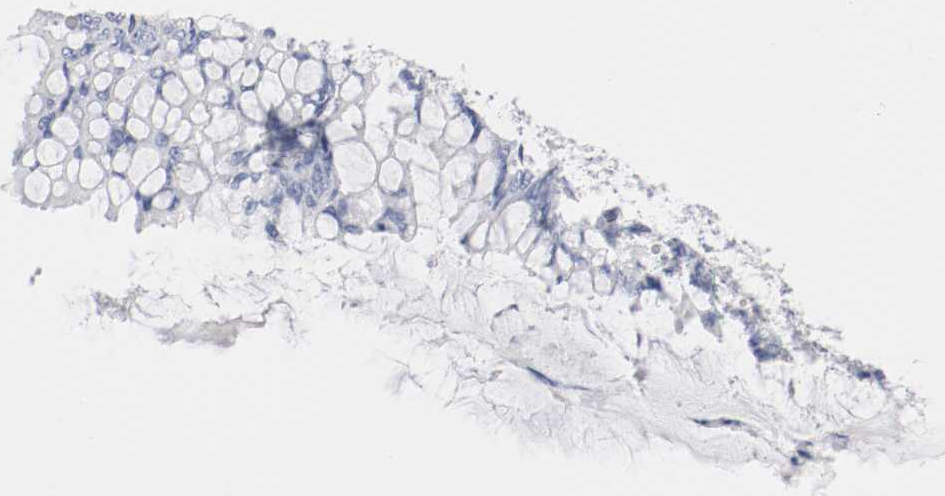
{"staining": {"intensity": "negative", "quantity": "none", "location": "none"}, "tissue": "ovarian cancer", "cell_type": "Tumor cells", "image_type": "cancer", "snomed": [{"axis": "morphology", "description": "Cystadenocarcinoma, mucinous, NOS"}, {"axis": "topography", "description": "Ovary"}], "caption": "Mucinous cystadenocarcinoma (ovarian) was stained to show a protein in brown. There is no significant staining in tumor cells.", "gene": "GAD1", "patient": {"sex": "female", "age": 73}}